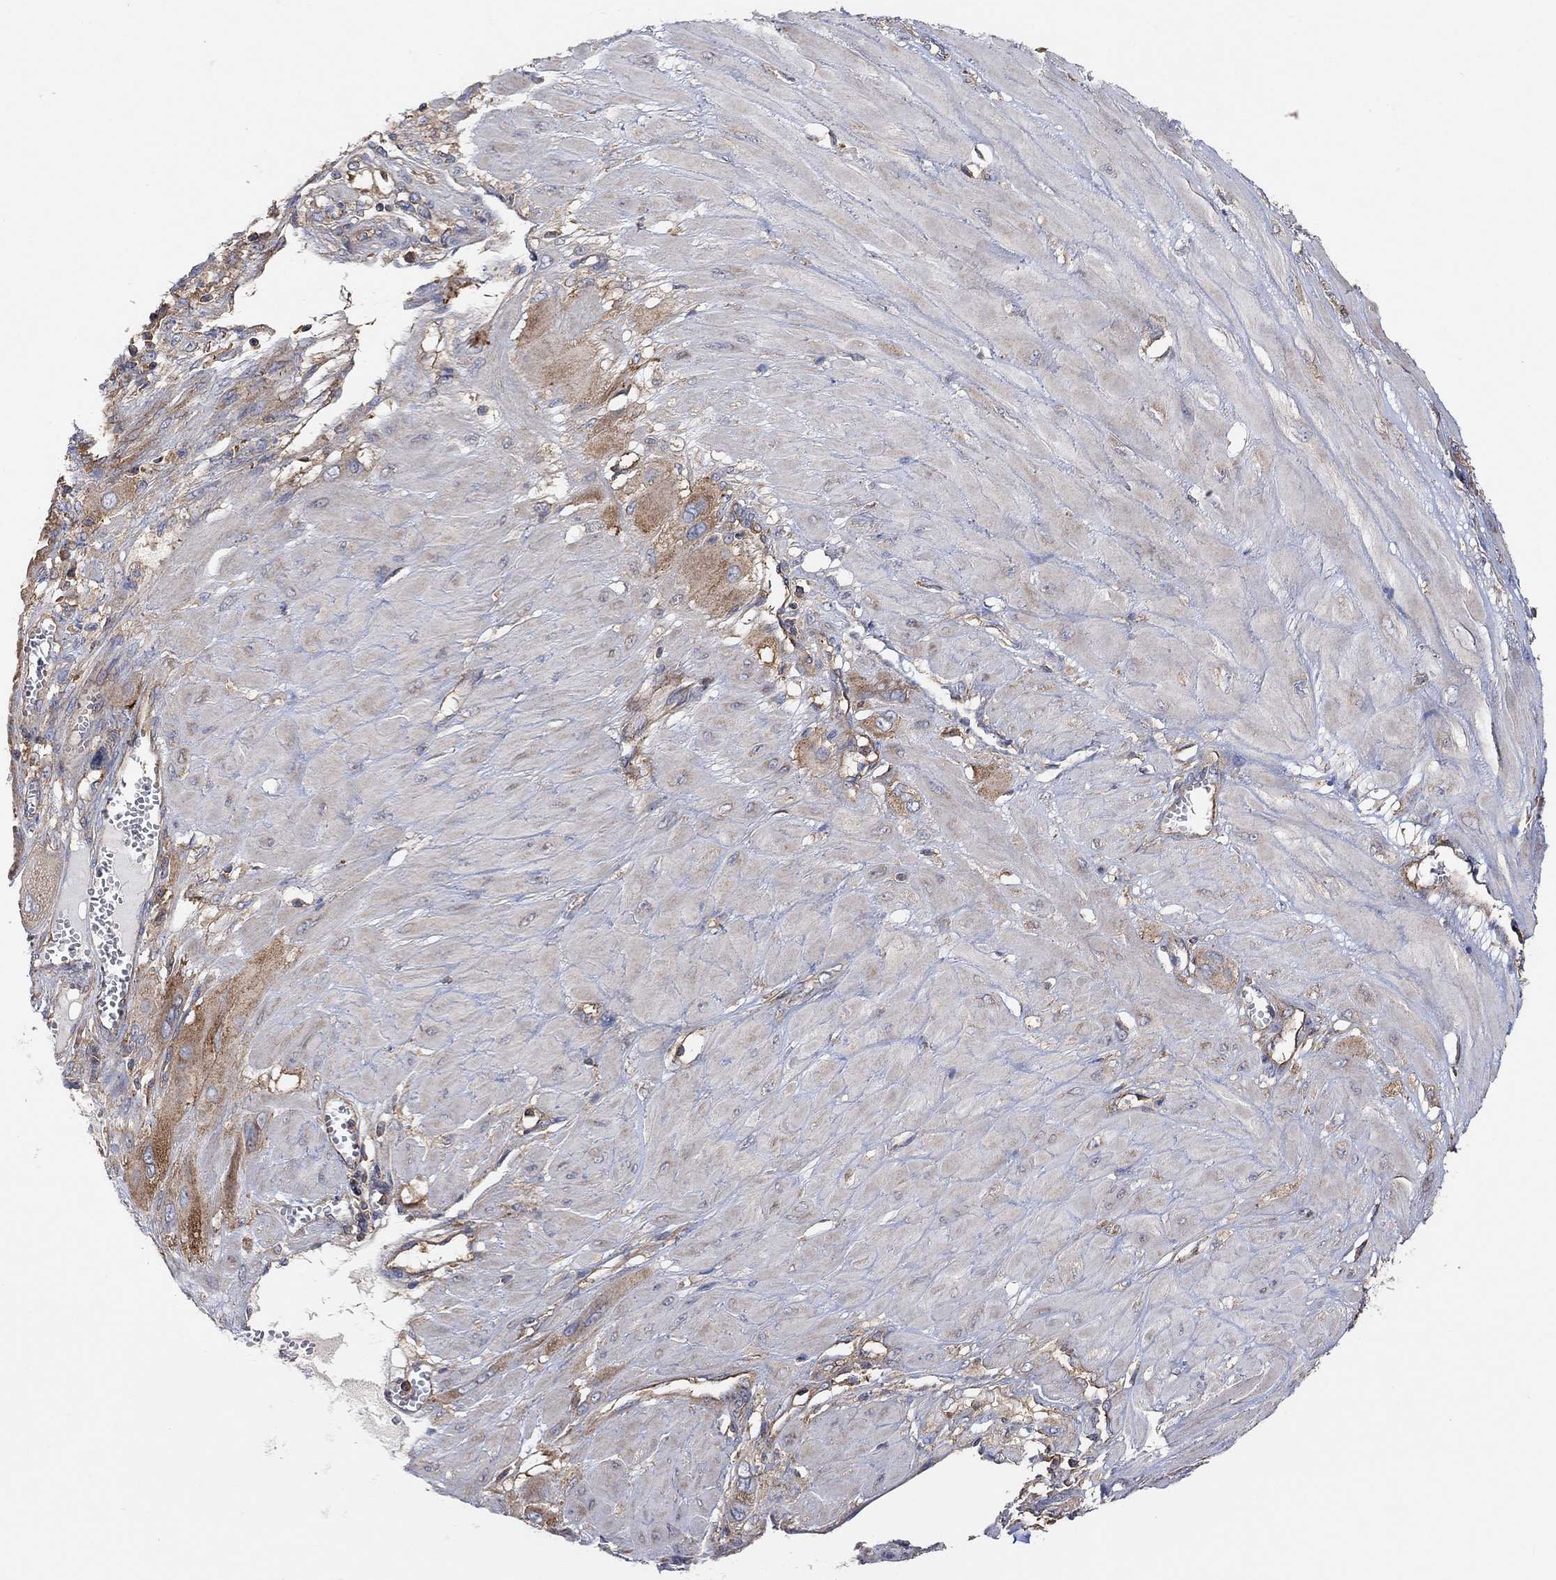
{"staining": {"intensity": "moderate", "quantity": "25%-75%", "location": "cytoplasmic/membranous"}, "tissue": "cervical cancer", "cell_type": "Tumor cells", "image_type": "cancer", "snomed": [{"axis": "morphology", "description": "Squamous cell carcinoma, NOS"}, {"axis": "topography", "description": "Cervix"}], "caption": "Moderate cytoplasmic/membranous staining for a protein is identified in about 25%-75% of tumor cells of squamous cell carcinoma (cervical) using IHC.", "gene": "BLOC1S3", "patient": {"sex": "female", "age": 34}}